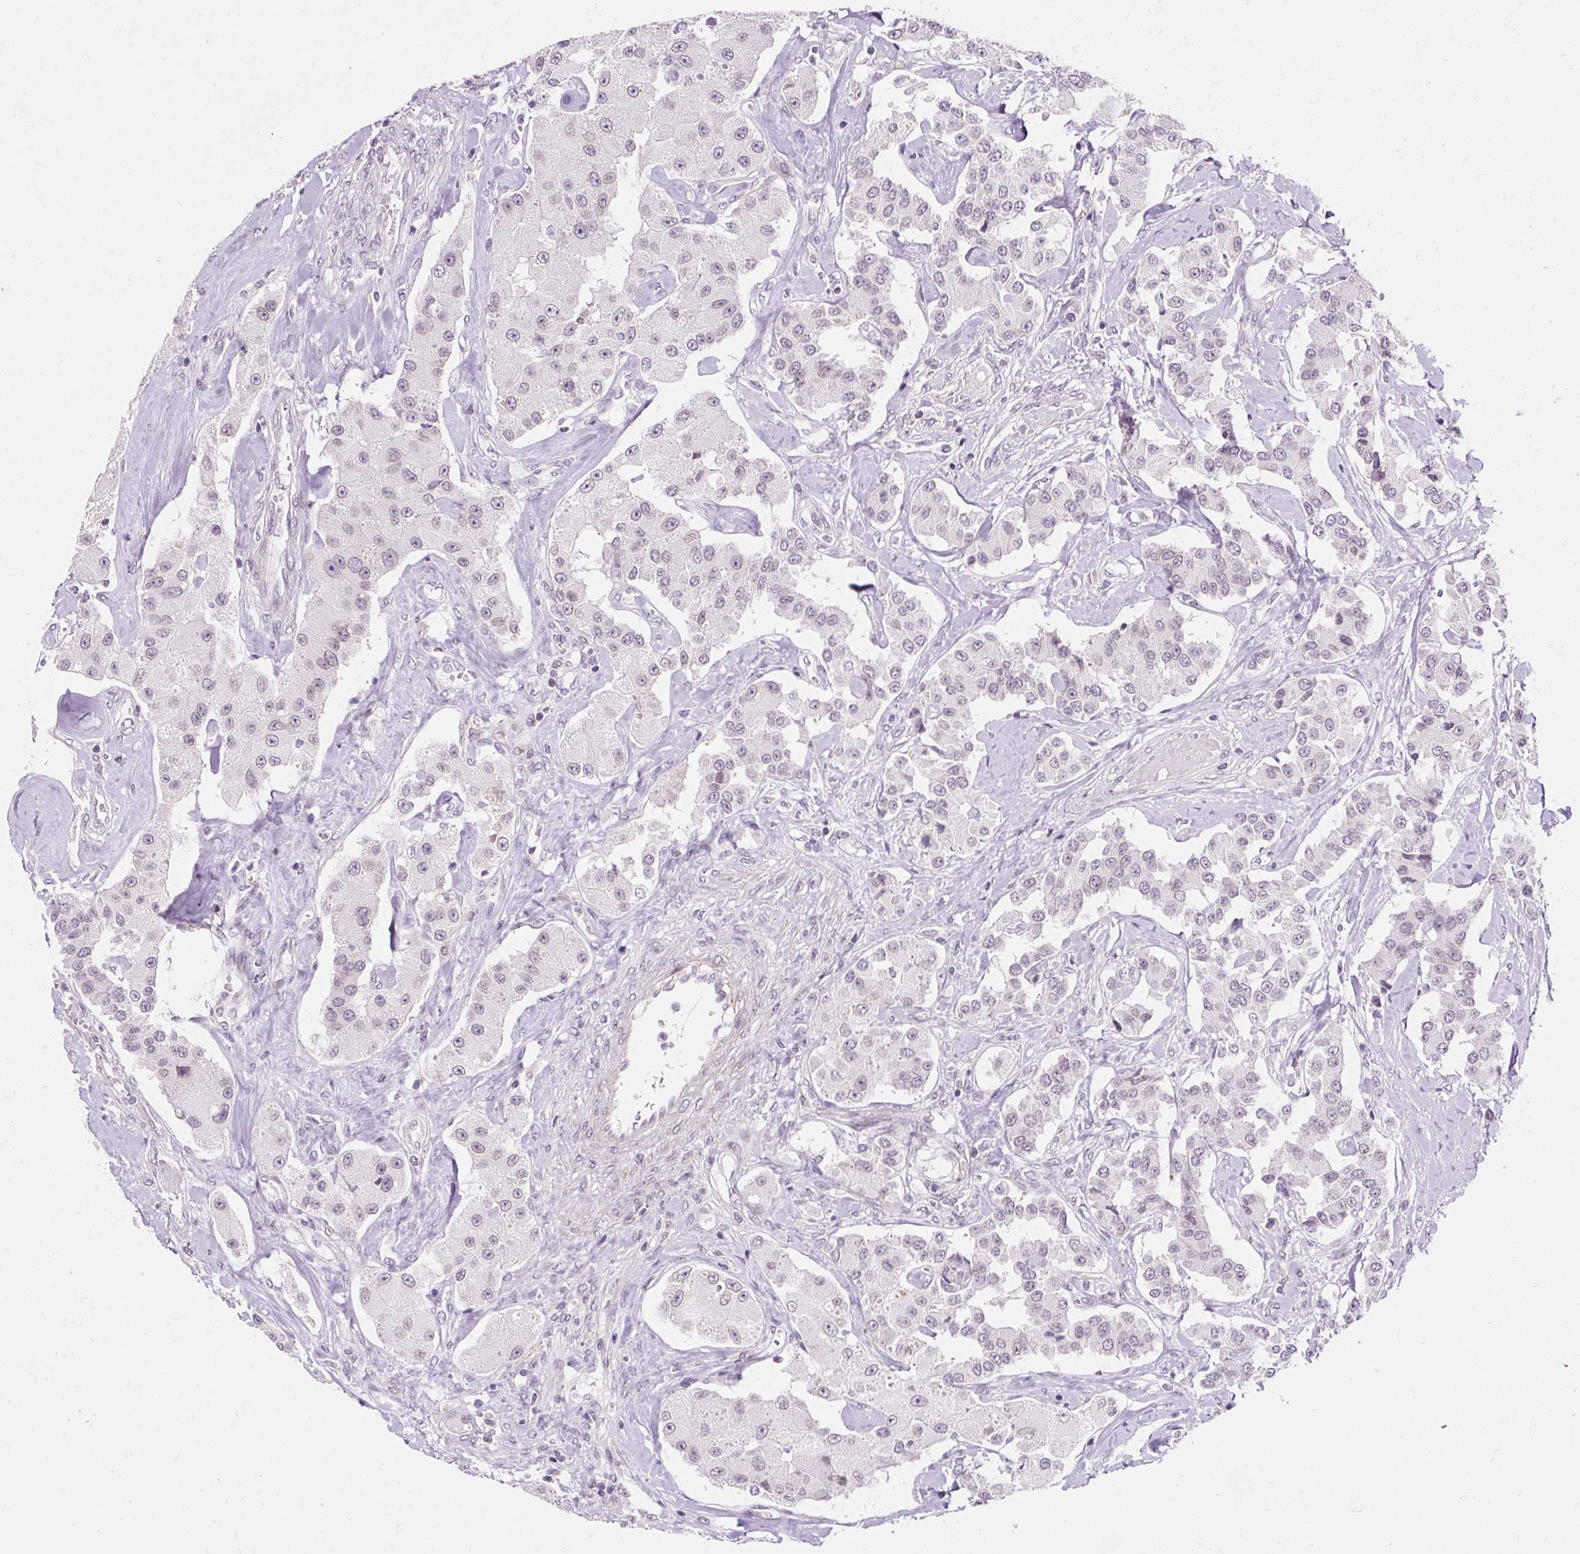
{"staining": {"intensity": "negative", "quantity": "none", "location": "none"}, "tissue": "carcinoid", "cell_type": "Tumor cells", "image_type": "cancer", "snomed": [{"axis": "morphology", "description": "Carcinoid, malignant, NOS"}, {"axis": "topography", "description": "Pancreas"}], "caption": "The photomicrograph exhibits no significant expression in tumor cells of carcinoid.", "gene": "ZNF610", "patient": {"sex": "male", "age": 41}}